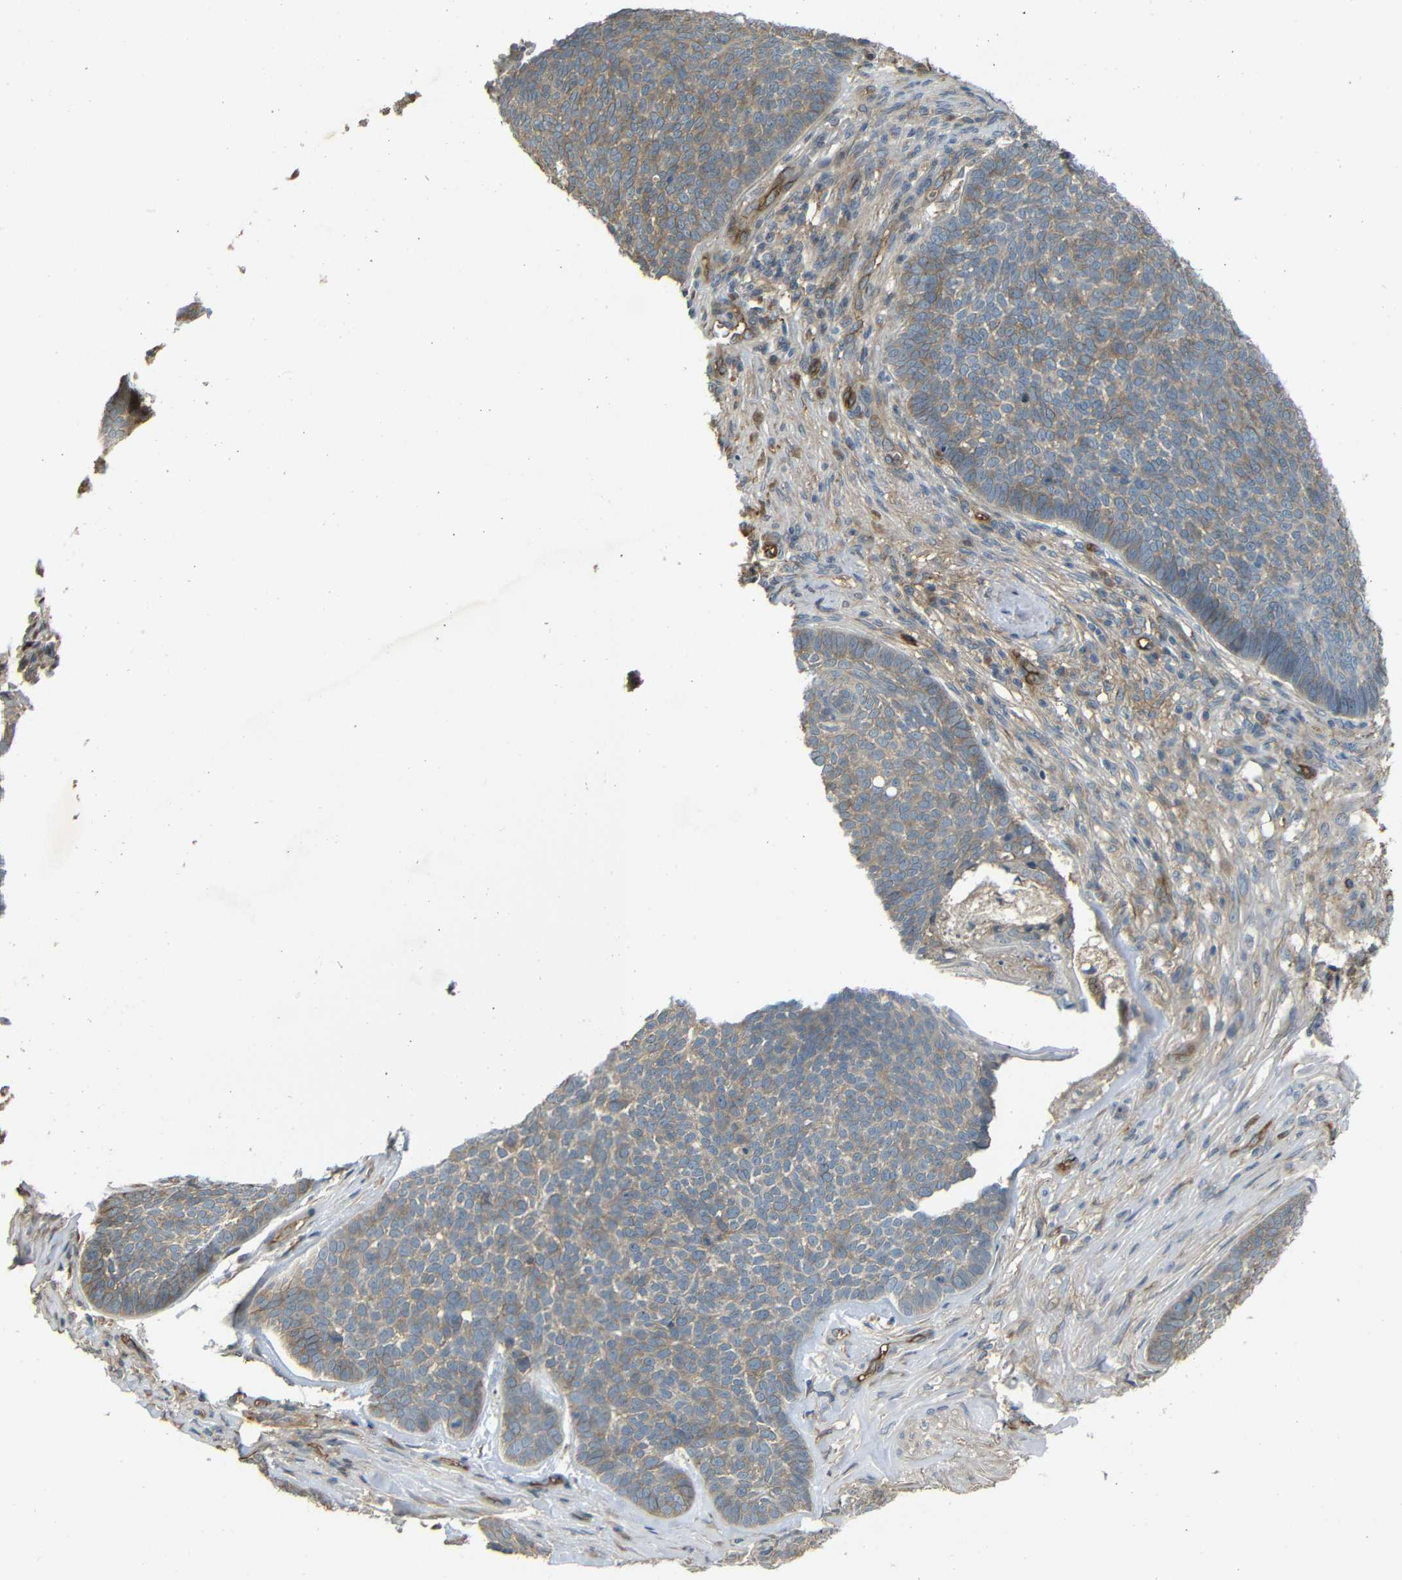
{"staining": {"intensity": "weak", "quantity": ">75%", "location": "cytoplasmic/membranous"}, "tissue": "skin cancer", "cell_type": "Tumor cells", "image_type": "cancer", "snomed": [{"axis": "morphology", "description": "Basal cell carcinoma"}, {"axis": "topography", "description": "Skin"}], "caption": "Immunohistochemical staining of skin cancer (basal cell carcinoma) shows low levels of weak cytoplasmic/membranous expression in about >75% of tumor cells.", "gene": "RELL1", "patient": {"sex": "male", "age": 84}}